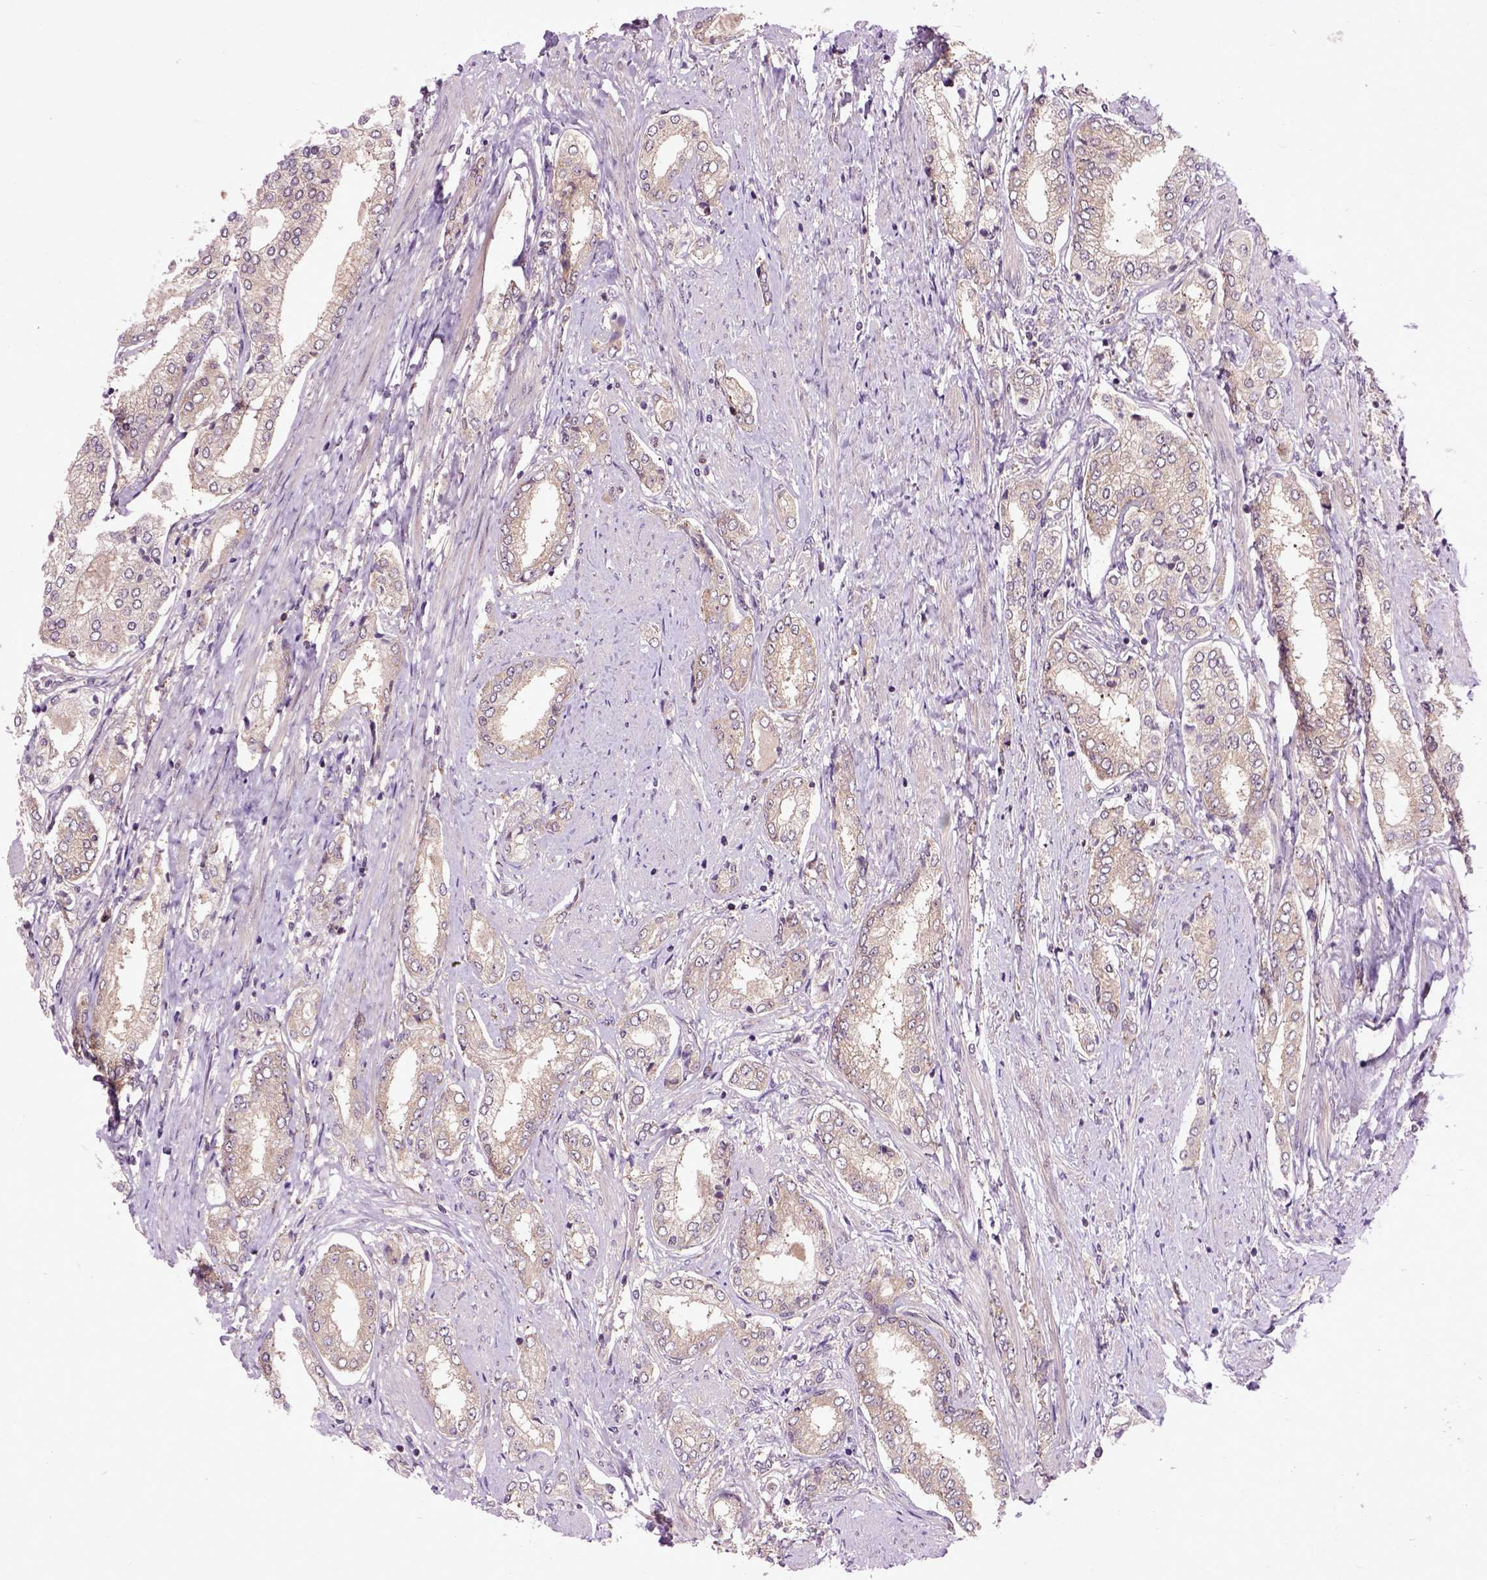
{"staining": {"intensity": "weak", "quantity": ">75%", "location": "cytoplasmic/membranous"}, "tissue": "prostate cancer", "cell_type": "Tumor cells", "image_type": "cancer", "snomed": [{"axis": "morphology", "description": "Adenocarcinoma, NOS"}, {"axis": "topography", "description": "Prostate"}], "caption": "Immunohistochemistry (IHC) staining of adenocarcinoma (prostate), which demonstrates low levels of weak cytoplasmic/membranous expression in about >75% of tumor cells indicating weak cytoplasmic/membranous protein staining. The staining was performed using DAB (brown) for protein detection and nuclei were counterstained in hematoxylin (blue).", "gene": "WDR48", "patient": {"sex": "male", "age": 63}}